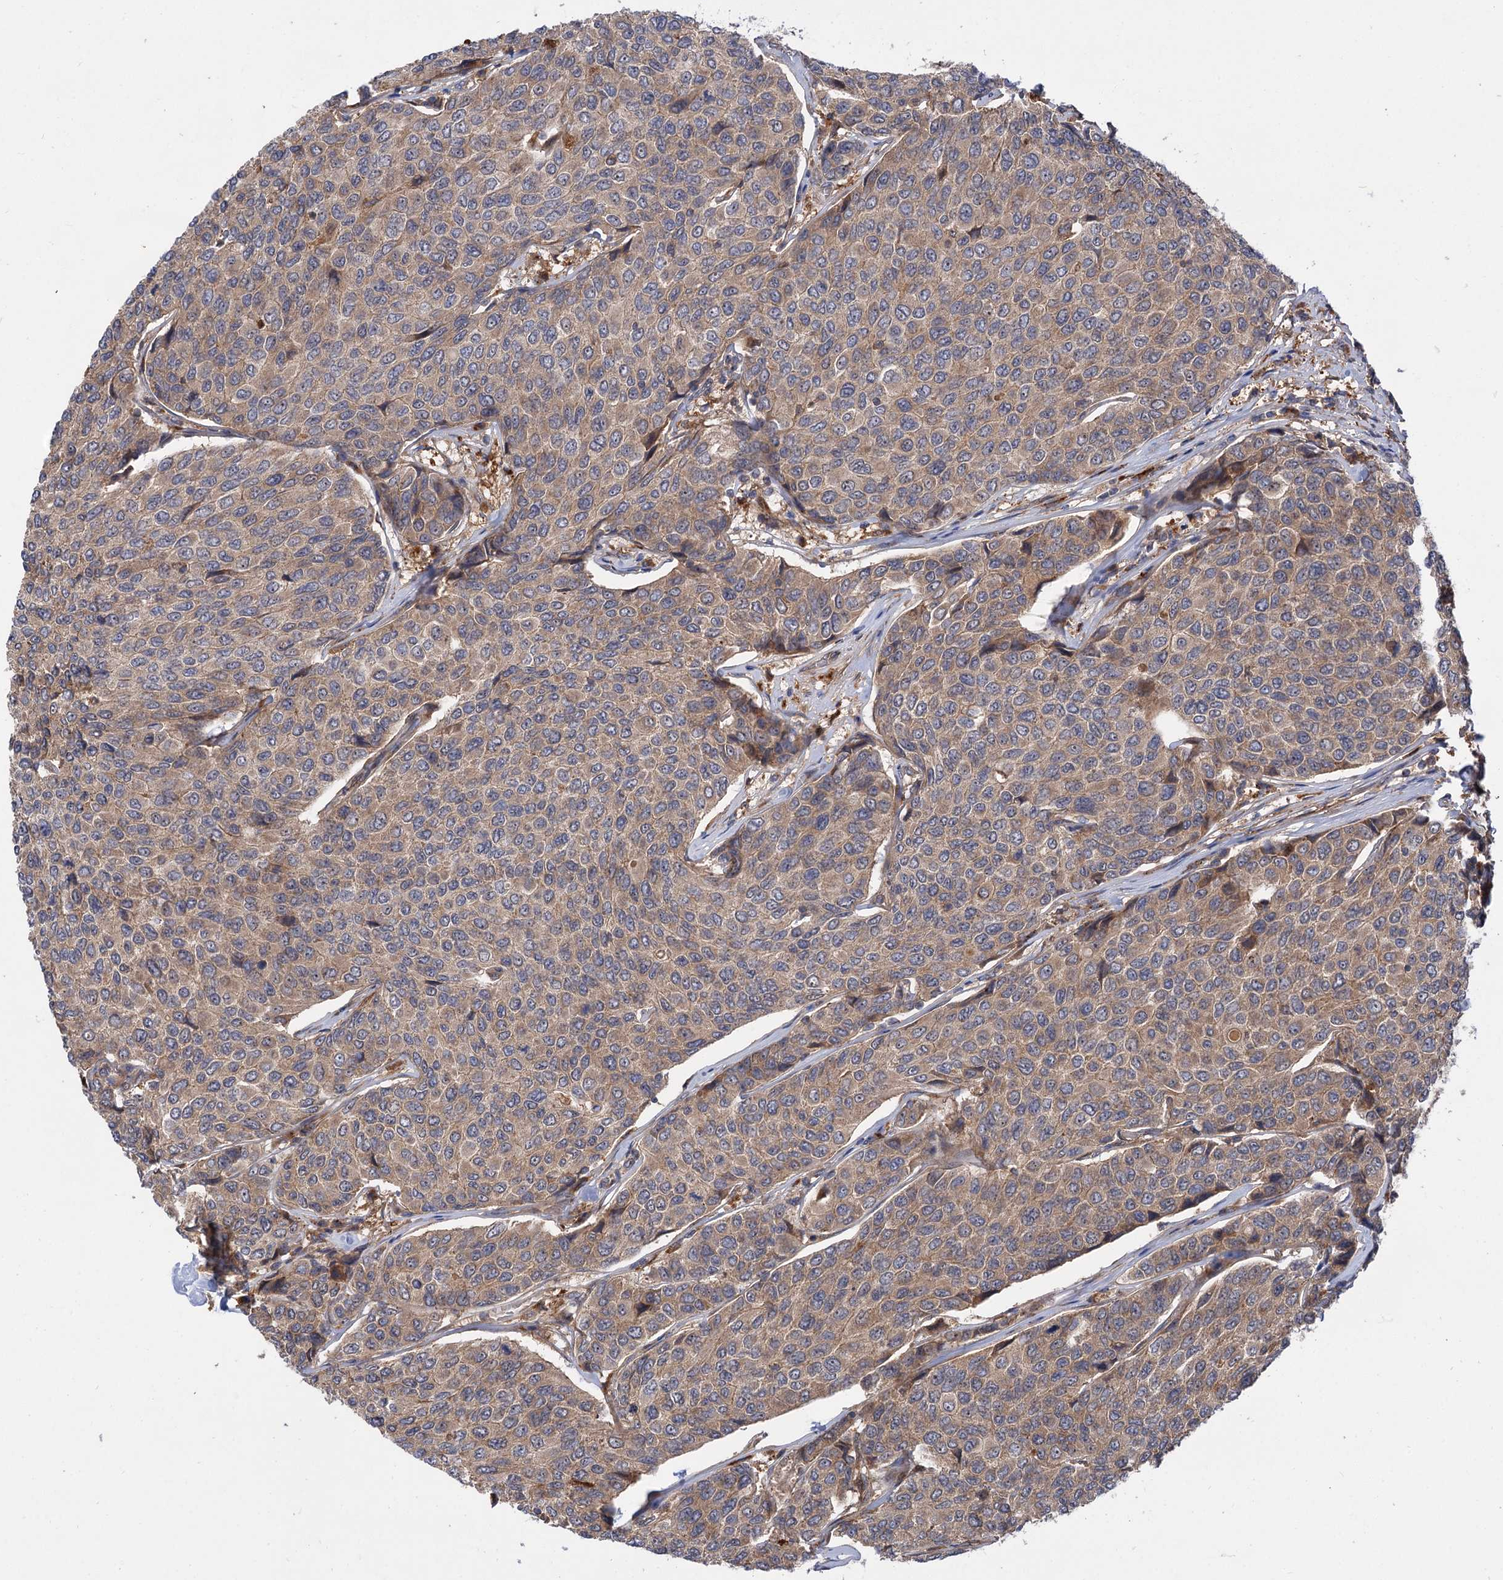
{"staining": {"intensity": "weak", "quantity": ">75%", "location": "cytoplasmic/membranous"}, "tissue": "breast cancer", "cell_type": "Tumor cells", "image_type": "cancer", "snomed": [{"axis": "morphology", "description": "Duct carcinoma"}, {"axis": "topography", "description": "Breast"}], "caption": "Protein positivity by immunohistochemistry shows weak cytoplasmic/membranous staining in approximately >75% of tumor cells in breast cancer.", "gene": "PATL1", "patient": {"sex": "female", "age": 55}}